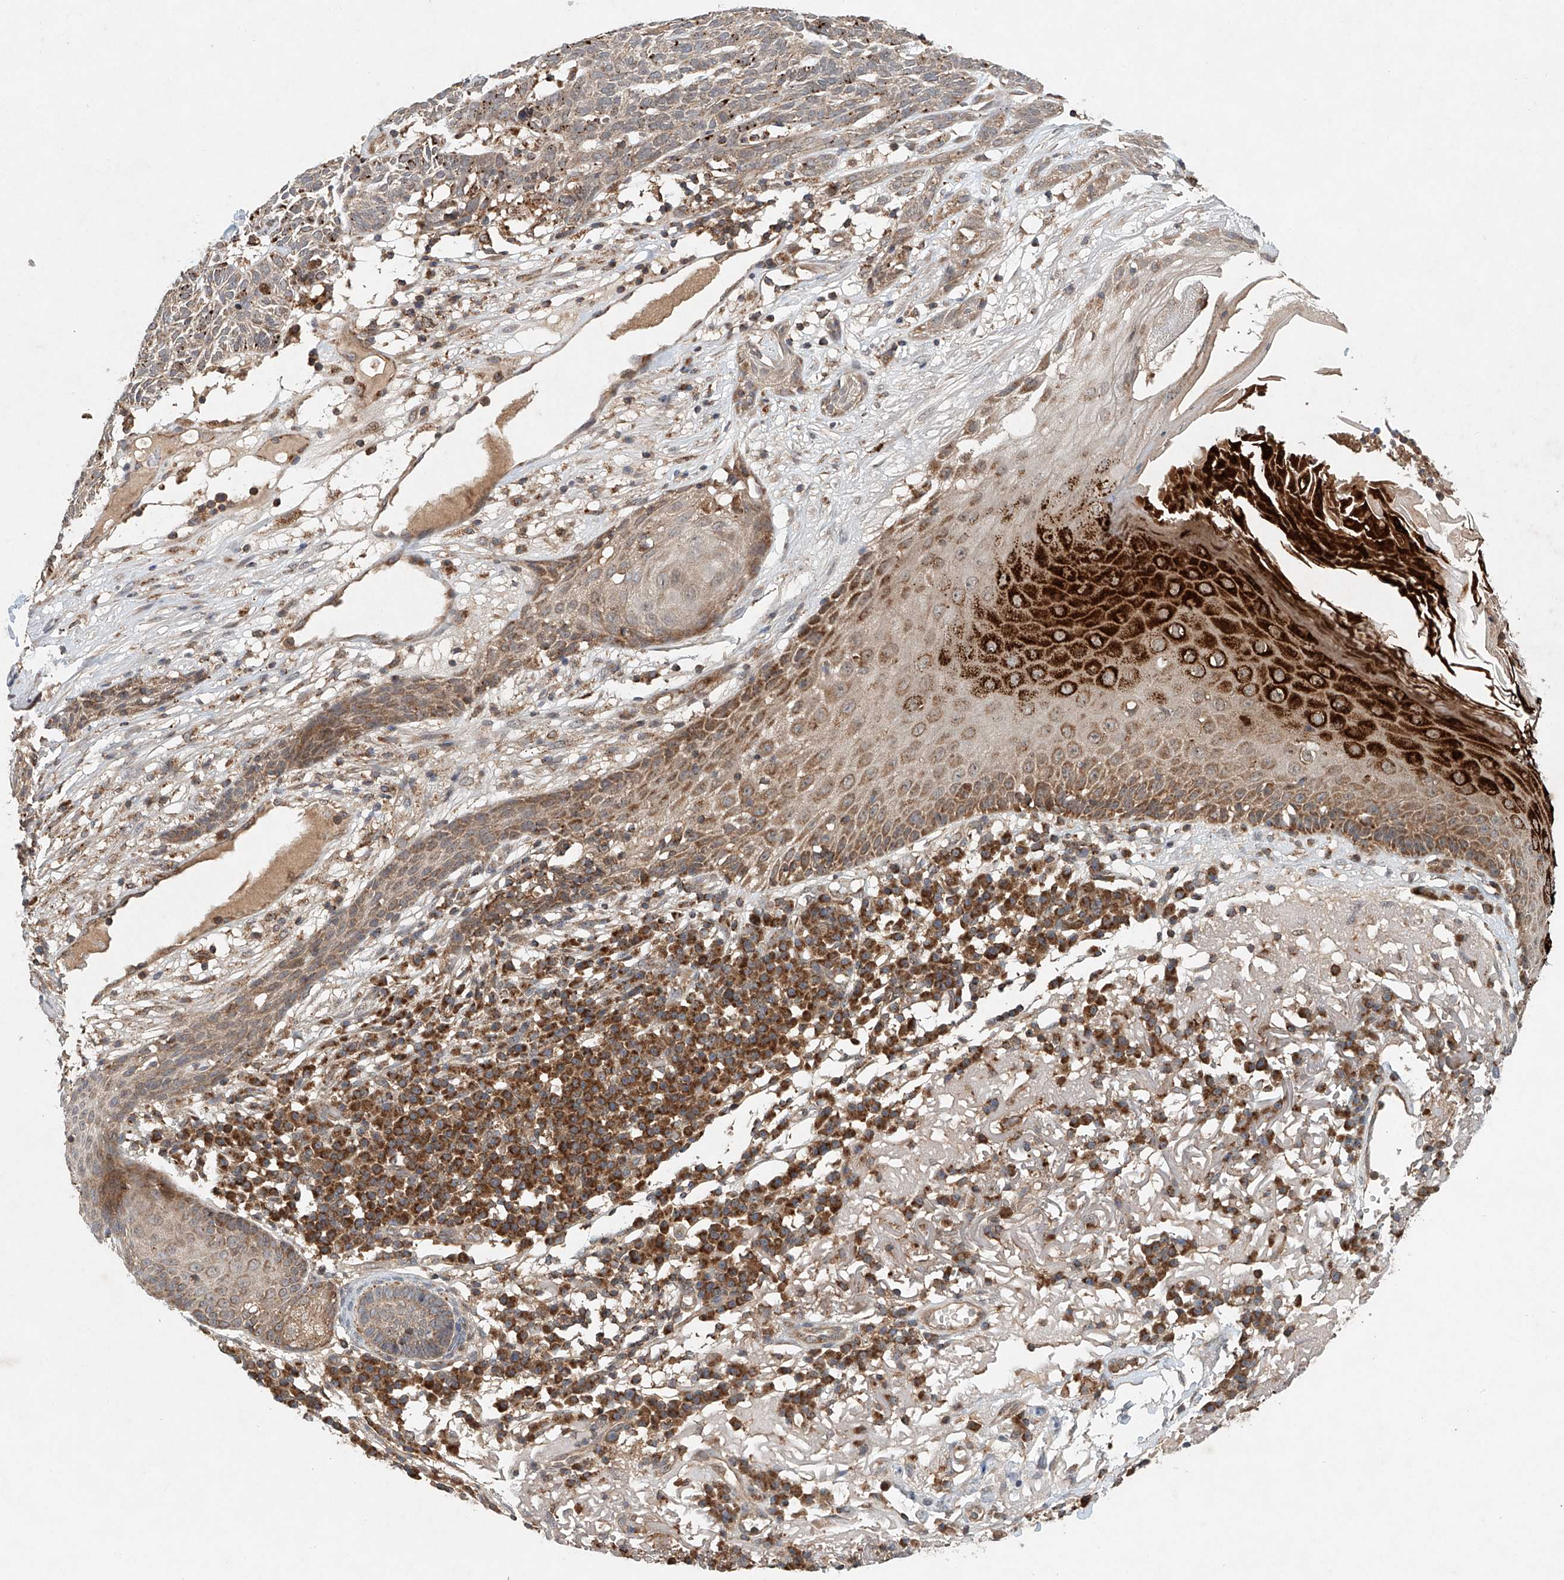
{"staining": {"intensity": "moderate", "quantity": "<25%", "location": "cytoplasmic/membranous"}, "tissue": "skin cancer", "cell_type": "Tumor cells", "image_type": "cancer", "snomed": [{"axis": "morphology", "description": "Squamous cell carcinoma, NOS"}, {"axis": "topography", "description": "Skin"}], "caption": "Protein expression by IHC shows moderate cytoplasmic/membranous positivity in about <25% of tumor cells in skin cancer (squamous cell carcinoma).", "gene": "DCAF11", "patient": {"sex": "female", "age": 90}}